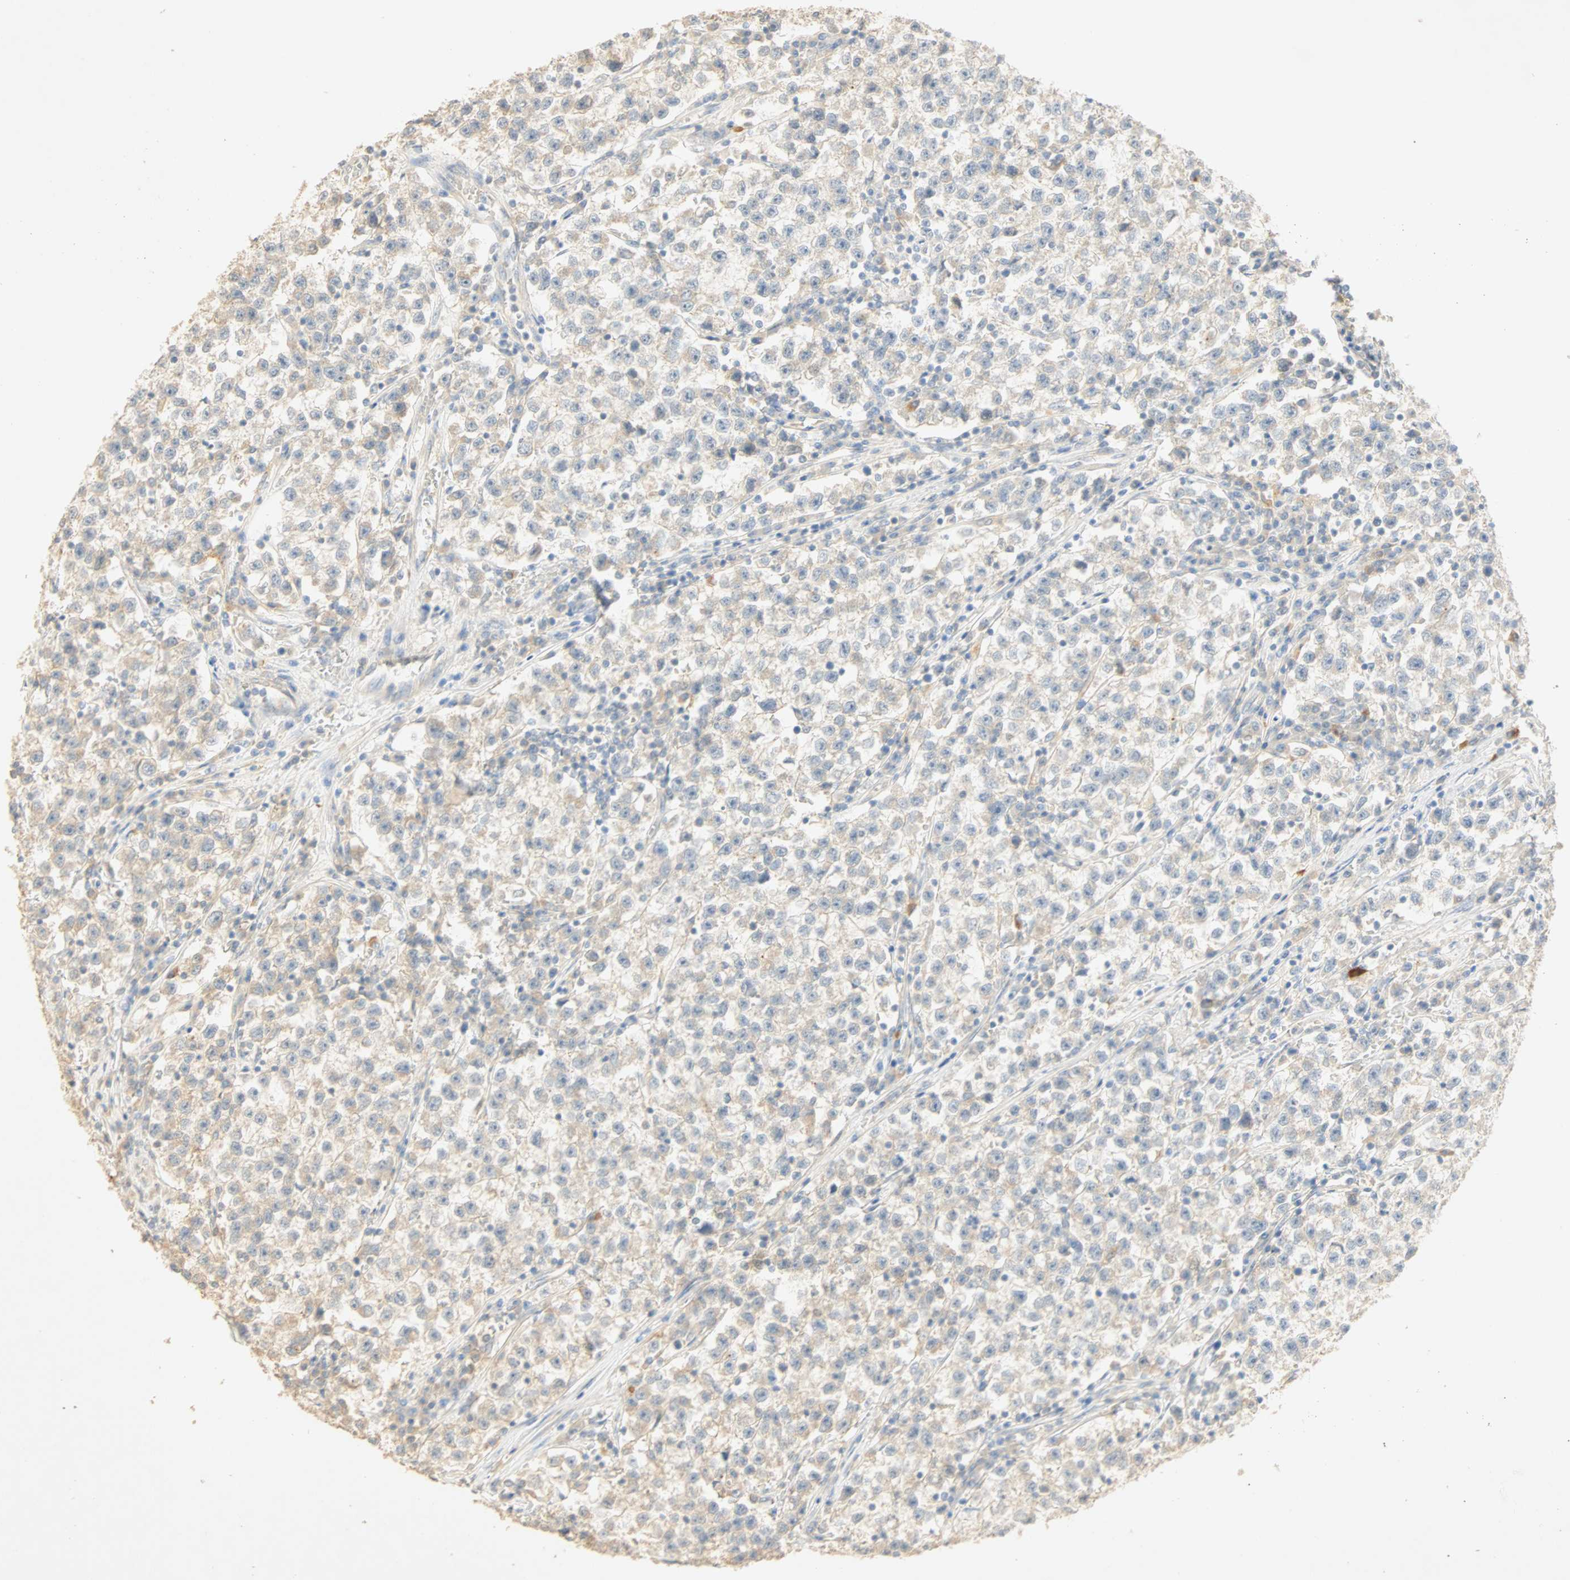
{"staining": {"intensity": "negative", "quantity": "none", "location": "none"}, "tissue": "testis cancer", "cell_type": "Tumor cells", "image_type": "cancer", "snomed": [{"axis": "morphology", "description": "Seminoma, NOS"}, {"axis": "topography", "description": "Testis"}], "caption": "A high-resolution image shows immunohistochemistry (IHC) staining of testis seminoma, which displays no significant staining in tumor cells.", "gene": "SELENBP1", "patient": {"sex": "male", "age": 22}}